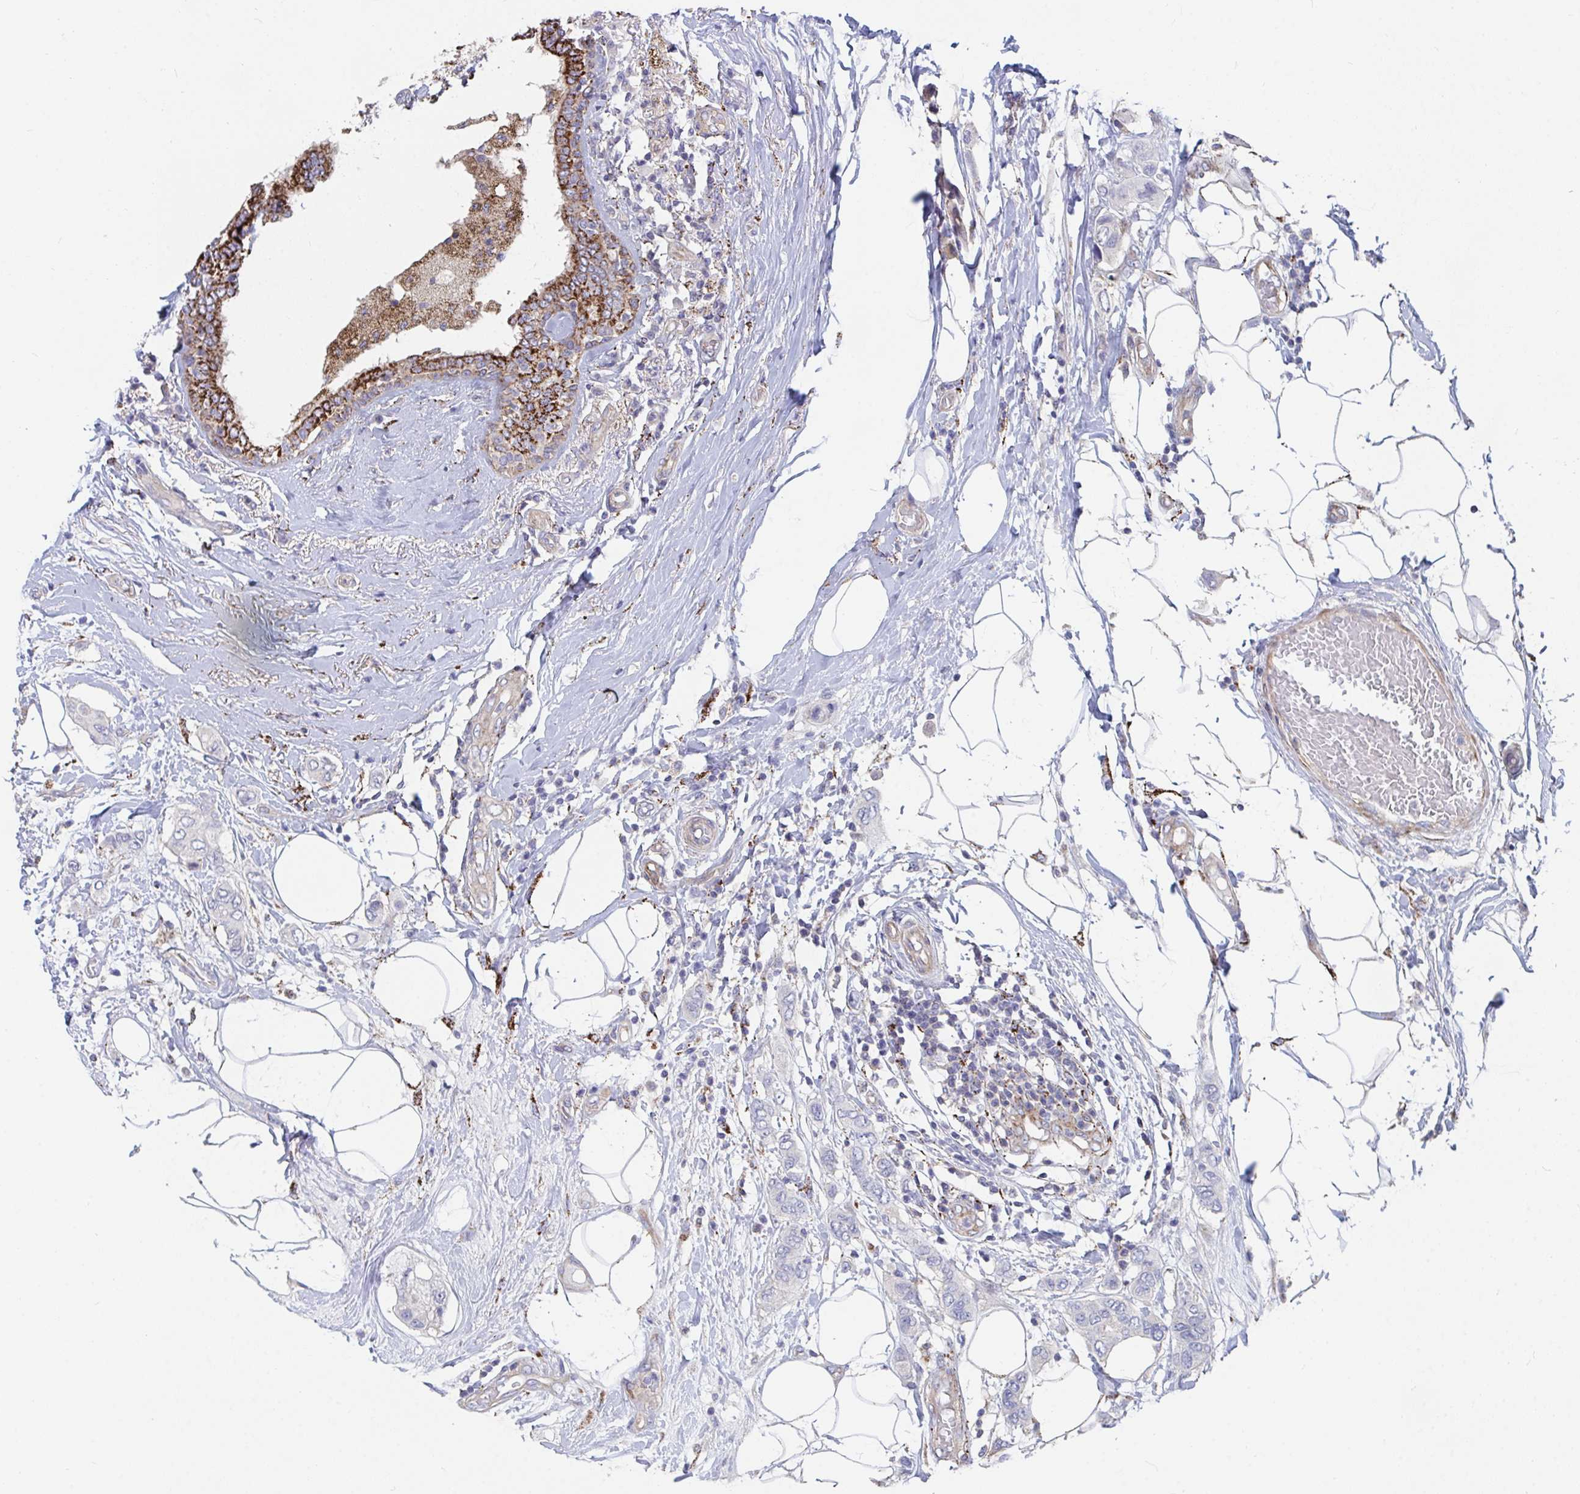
{"staining": {"intensity": "negative", "quantity": "none", "location": "none"}, "tissue": "breast cancer", "cell_type": "Tumor cells", "image_type": "cancer", "snomed": [{"axis": "morphology", "description": "Lobular carcinoma"}, {"axis": "topography", "description": "Breast"}], "caption": "The histopathology image shows no significant expression in tumor cells of breast cancer. (Stains: DAB immunohistochemistry with hematoxylin counter stain, Microscopy: brightfield microscopy at high magnification).", "gene": "FAM156B", "patient": {"sex": "female", "age": 51}}